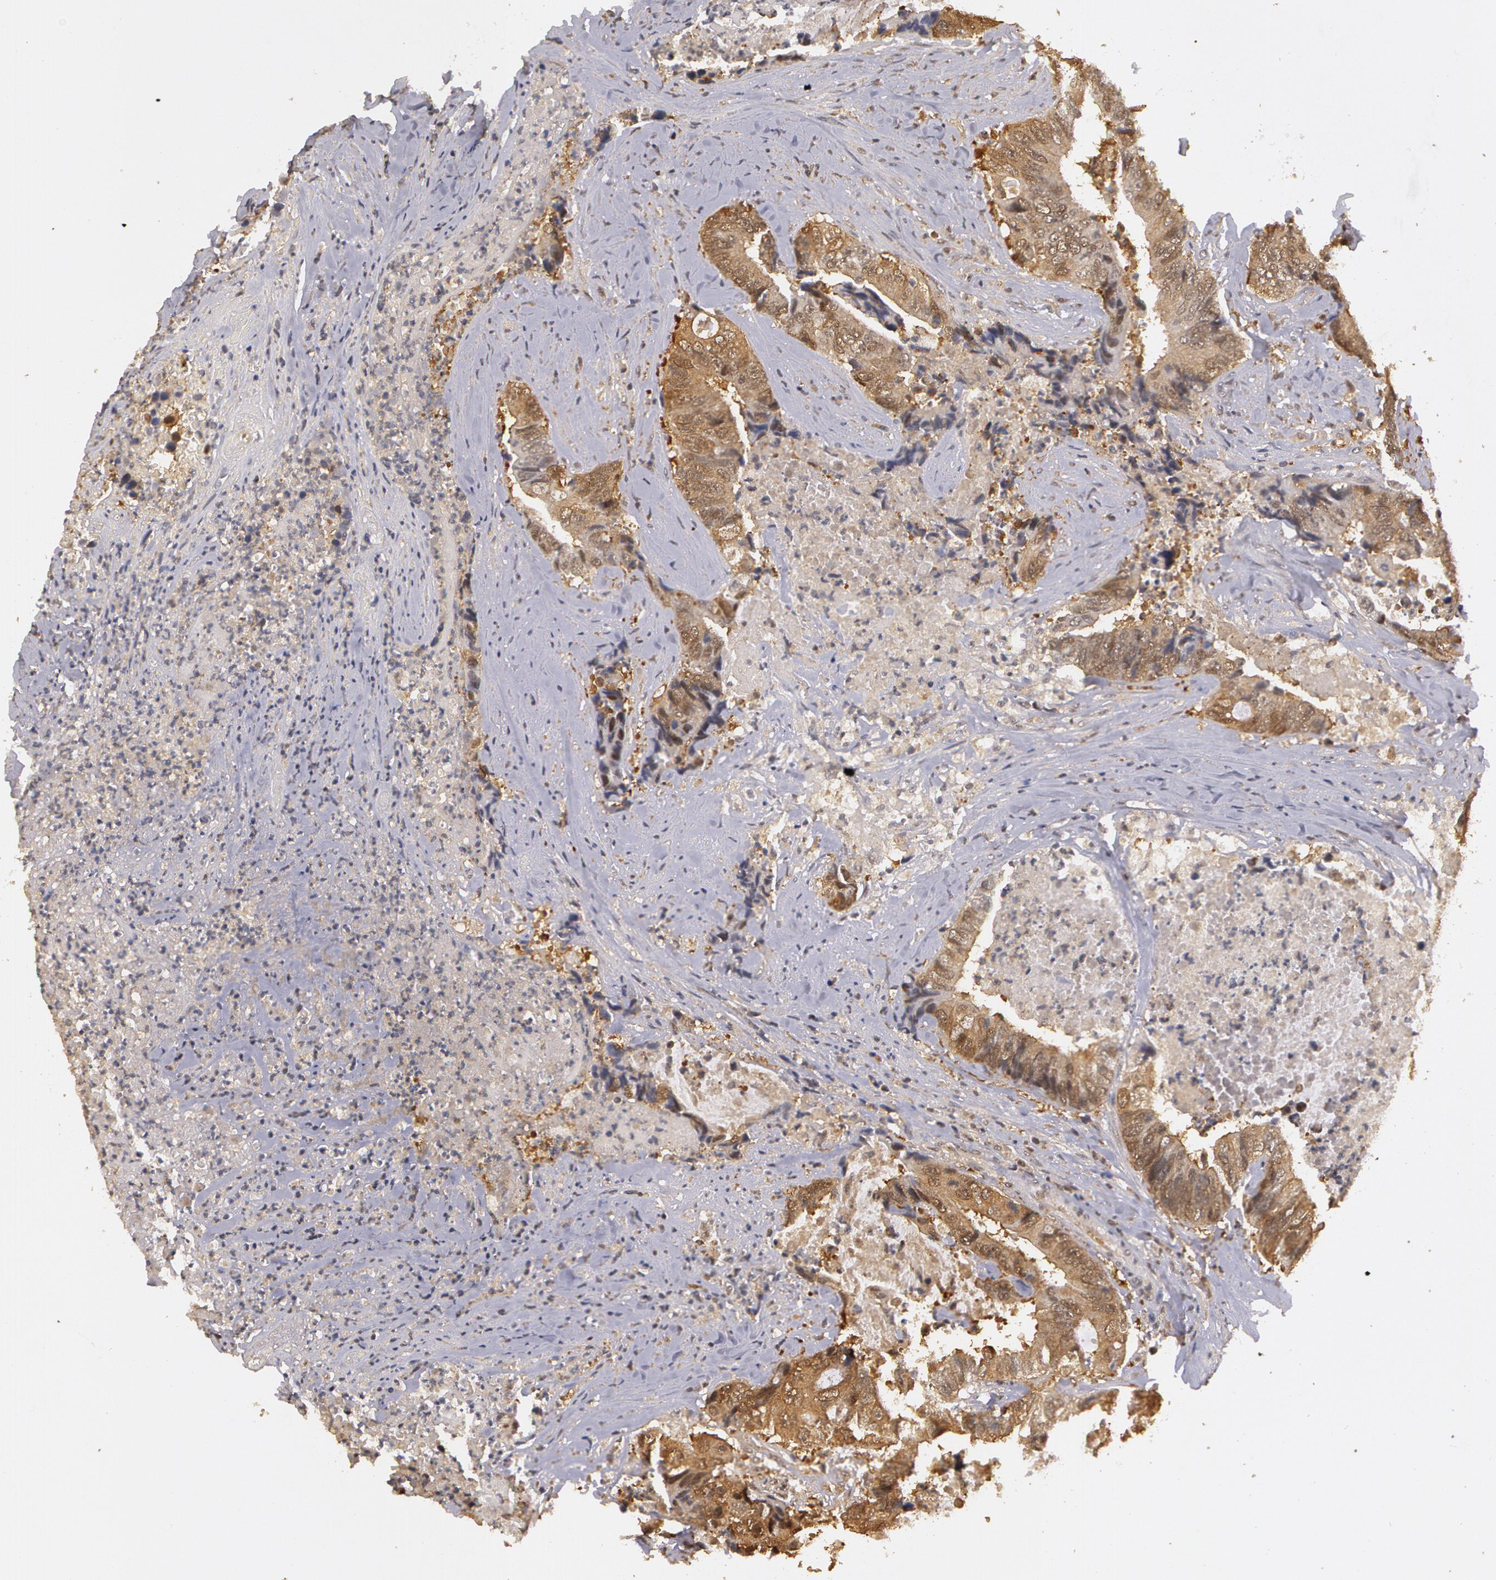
{"staining": {"intensity": "weak", "quantity": ">75%", "location": "cytoplasmic/membranous"}, "tissue": "colorectal cancer", "cell_type": "Tumor cells", "image_type": "cancer", "snomed": [{"axis": "morphology", "description": "Adenocarcinoma, NOS"}, {"axis": "topography", "description": "Rectum"}], "caption": "Immunohistochemical staining of colorectal adenocarcinoma displays low levels of weak cytoplasmic/membranous positivity in about >75% of tumor cells. The protein of interest is stained brown, and the nuclei are stained in blue (DAB IHC with brightfield microscopy, high magnification).", "gene": "AHSA1", "patient": {"sex": "female", "age": 65}}